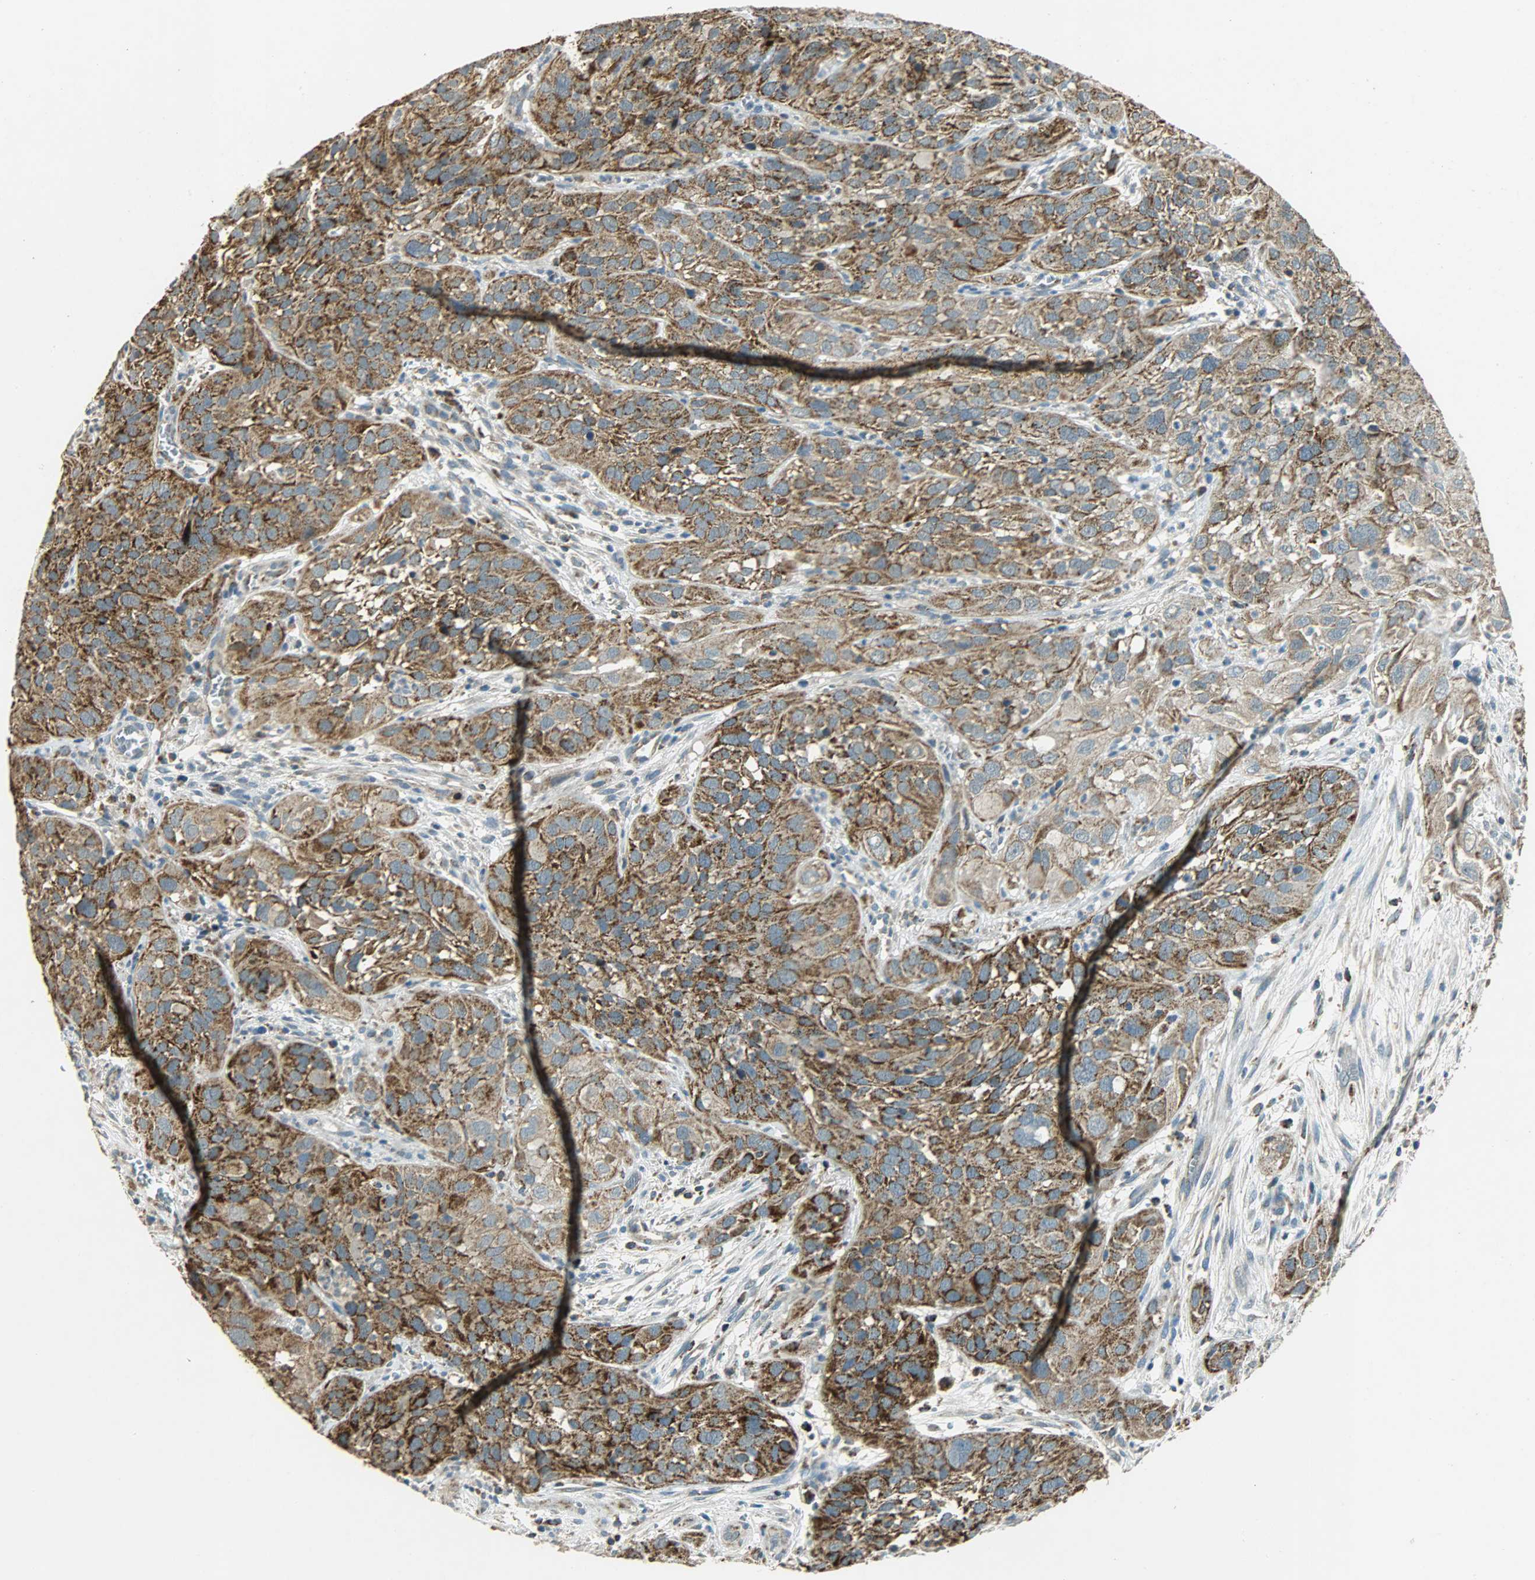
{"staining": {"intensity": "strong", "quantity": ">75%", "location": "cytoplasmic/membranous"}, "tissue": "cervical cancer", "cell_type": "Tumor cells", "image_type": "cancer", "snomed": [{"axis": "morphology", "description": "Squamous cell carcinoma, NOS"}, {"axis": "topography", "description": "Cervix"}], "caption": "The histopathology image exhibits staining of cervical cancer, revealing strong cytoplasmic/membranous protein positivity (brown color) within tumor cells. (DAB (3,3'-diaminobenzidine) = brown stain, brightfield microscopy at high magnification).", "gene": "HDHD5", "patient": {"sex": "female", "age": 32}}